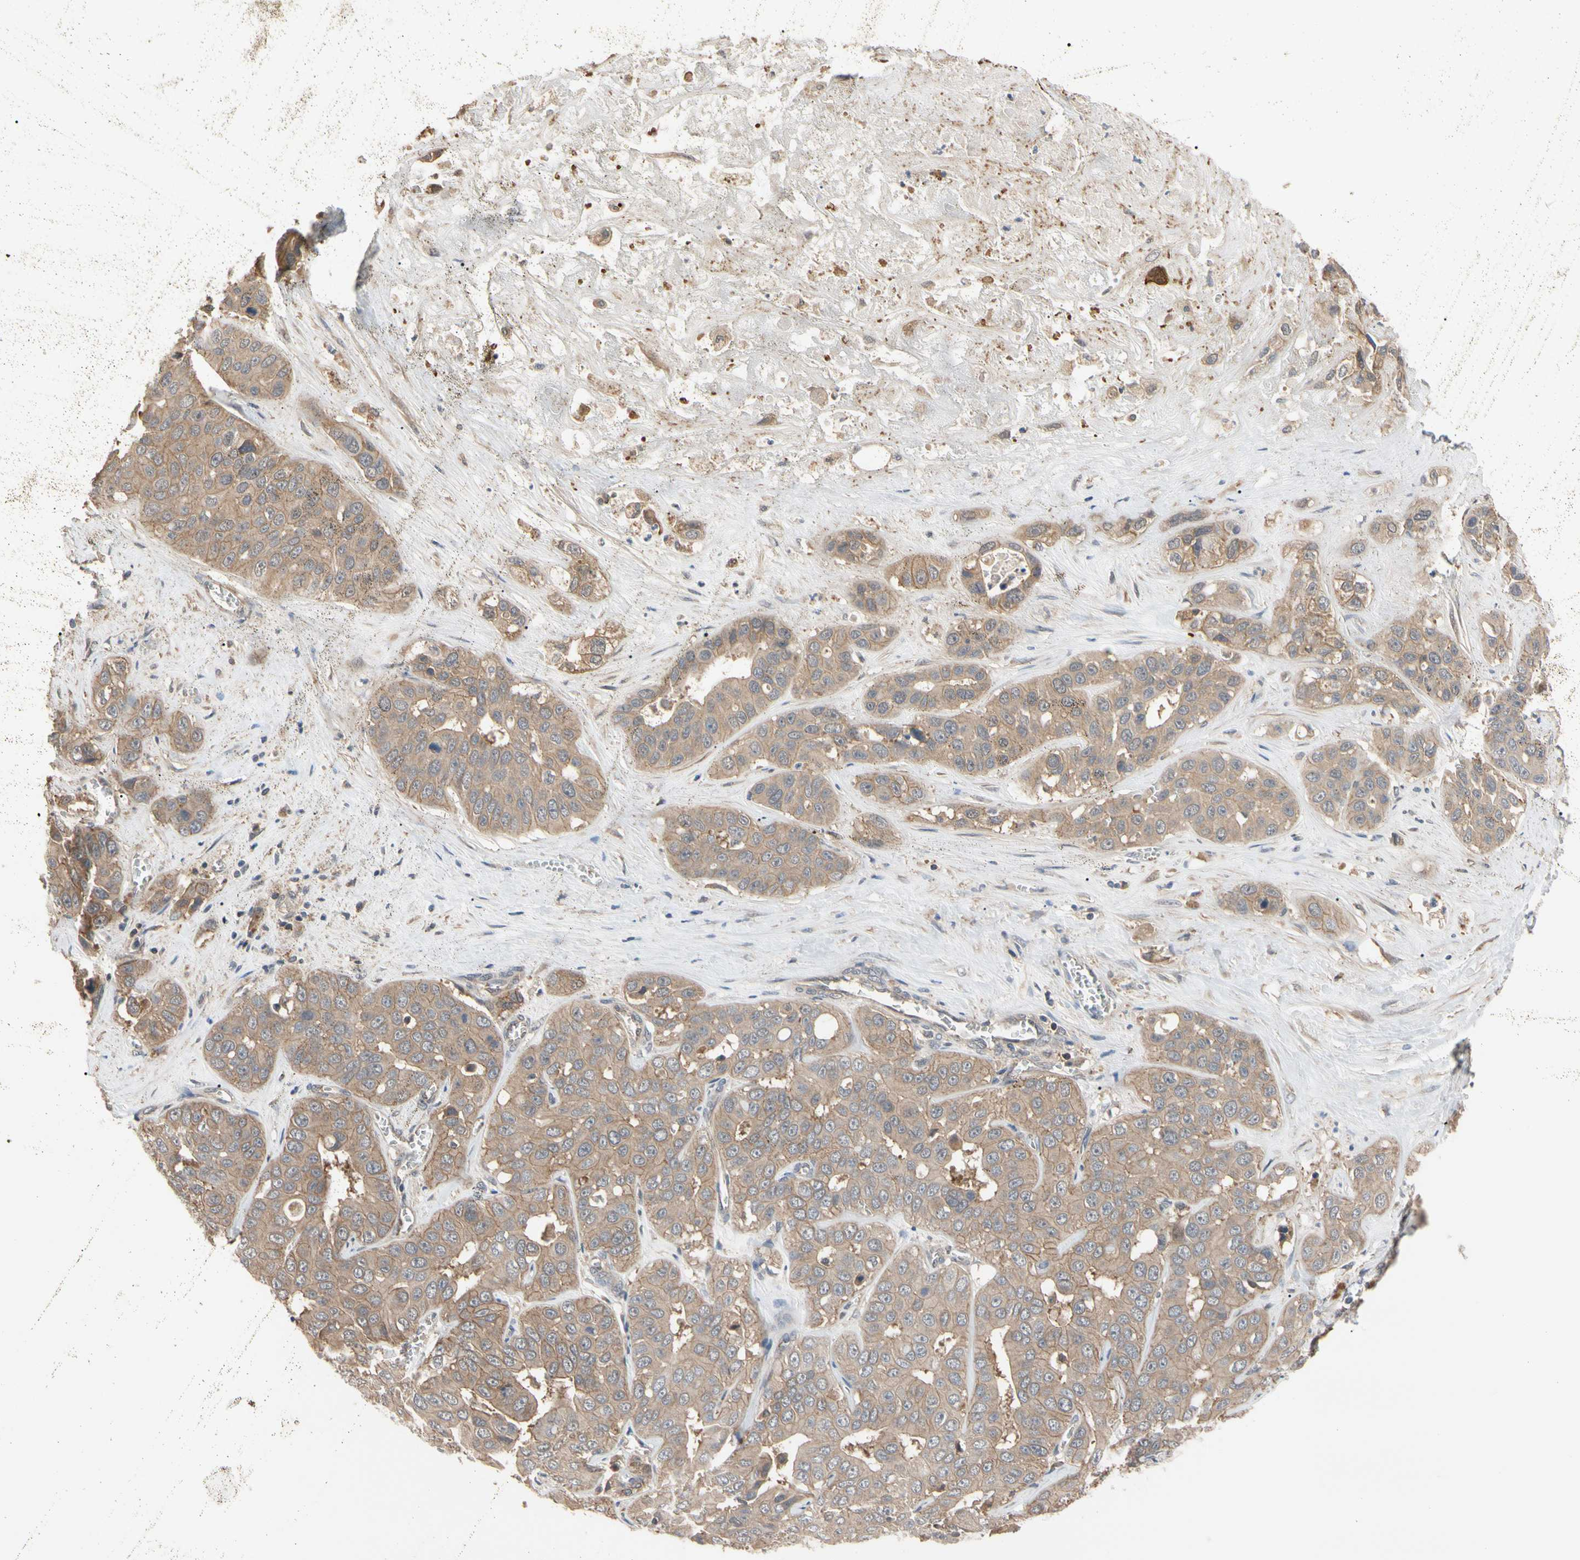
{"staining": {"intensity": "moderate", "quantity": ">75%", "location": "cytoplasmic/membranous"}, "tissue": "liver cancer", "cell_type": "Tumor cells", "image_type": "cancer", "snomed": [{"axis": "morphology", "description": "Cholangiocarcinoma"}, {"axis": "topography", "description": "Liver"}], "caption": "This is a histology image of immunohistochemistry staining of cholangiocarcinoma (liver), which shows moderate staining in the cytoplasmic/membranous of tumor cells.", "gene": "DPP8", "patient": {"sex": "female", "age": 52}}